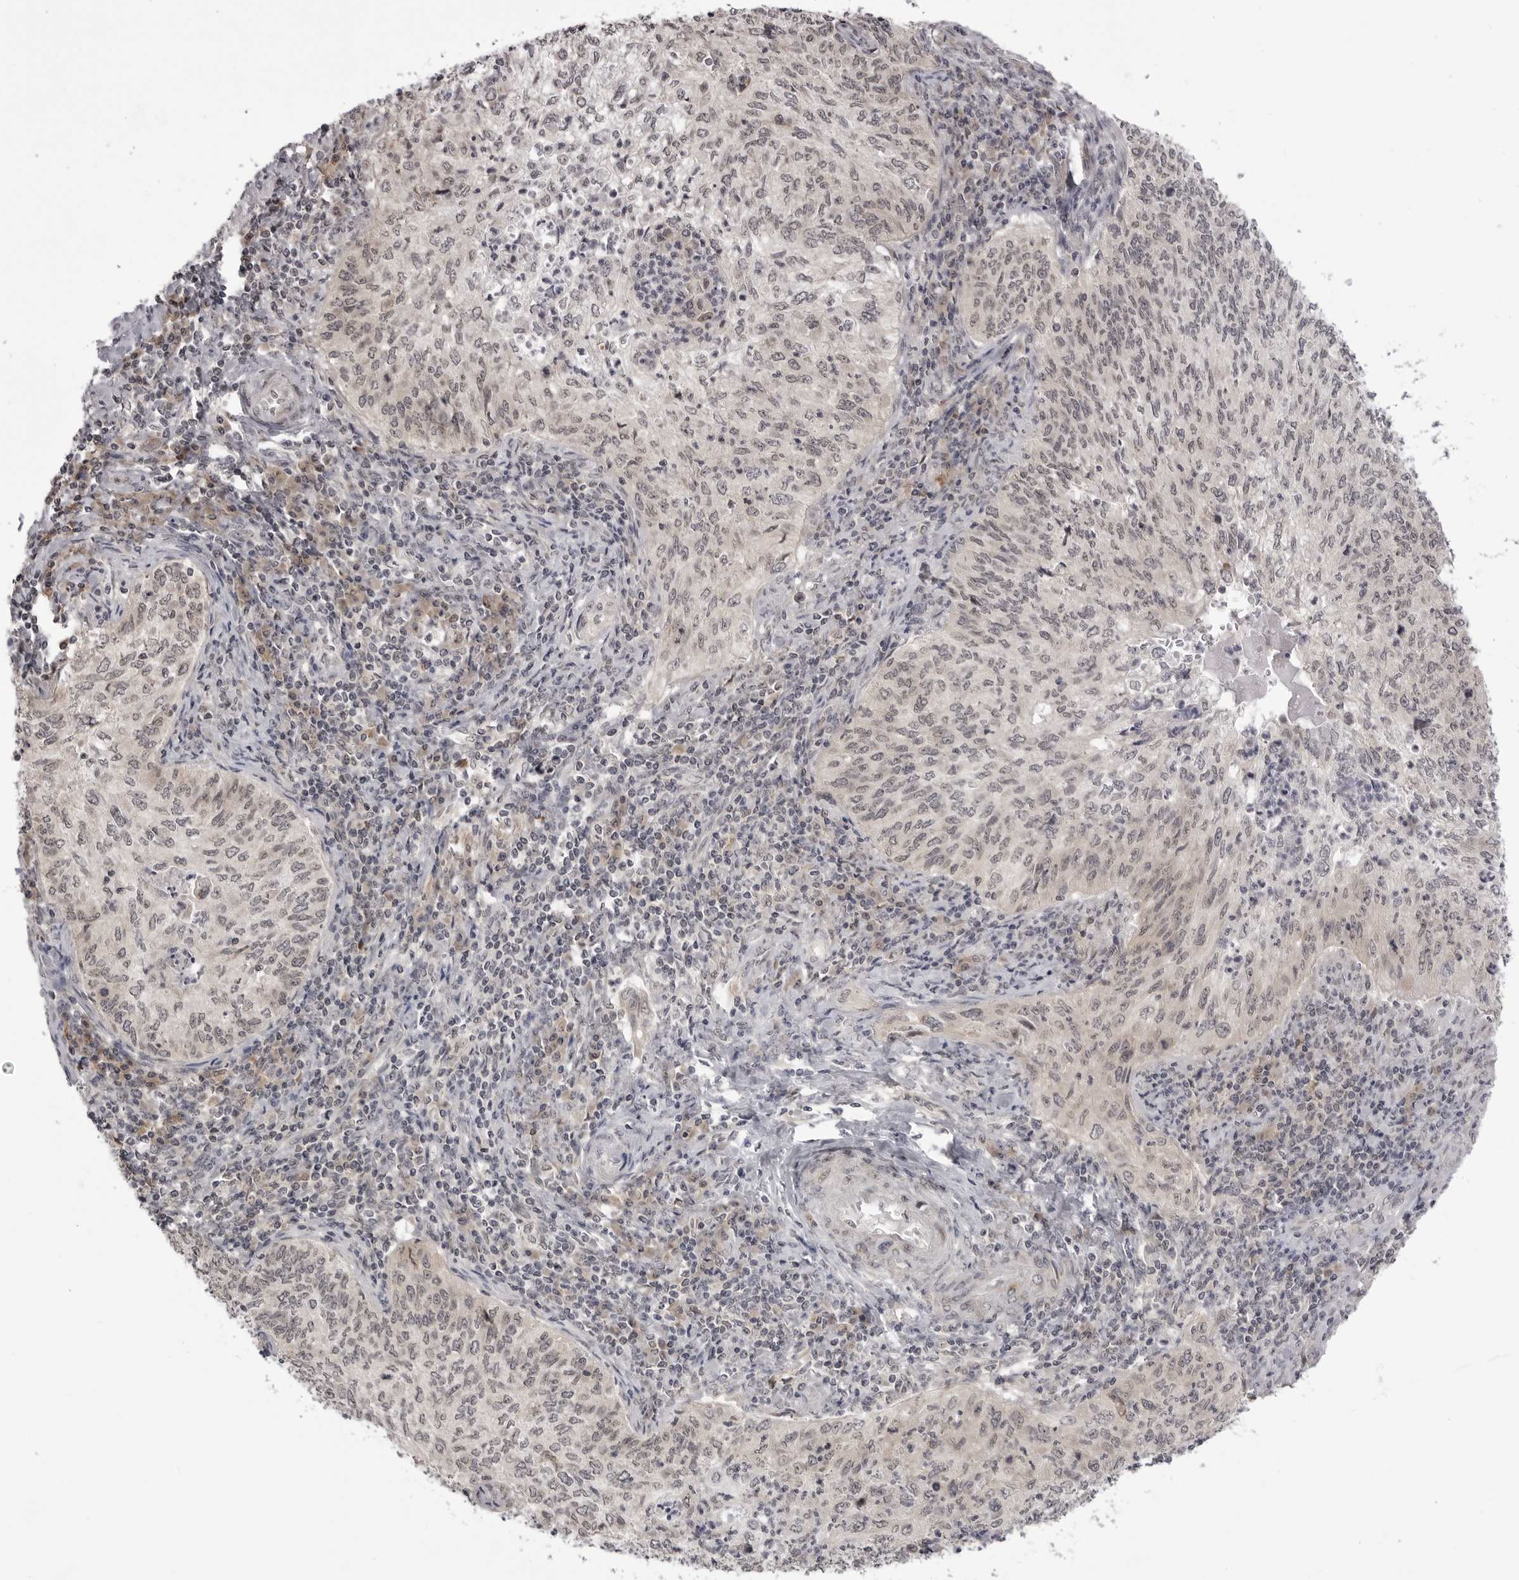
{"staining": {"intensity": "weak", "quantity": "<25%", "location": "cytoplasmic/membranous"}, "tissue": "cervical cancer", "cell_type": "Tumor cells", "image_type": "cancer", "snomed": [{"axis": "morphology", "description": "Squamous cell carcinoma, NOS"}, {"axis": "topography", "description": "Cervix"}], "caption": "Cervical cancer stained for a protein using immunohistochemistry (IHC) displays no expression tumor cells.", "gene": "PTK2B", "patient": {"sex": "female", "age": 30}}